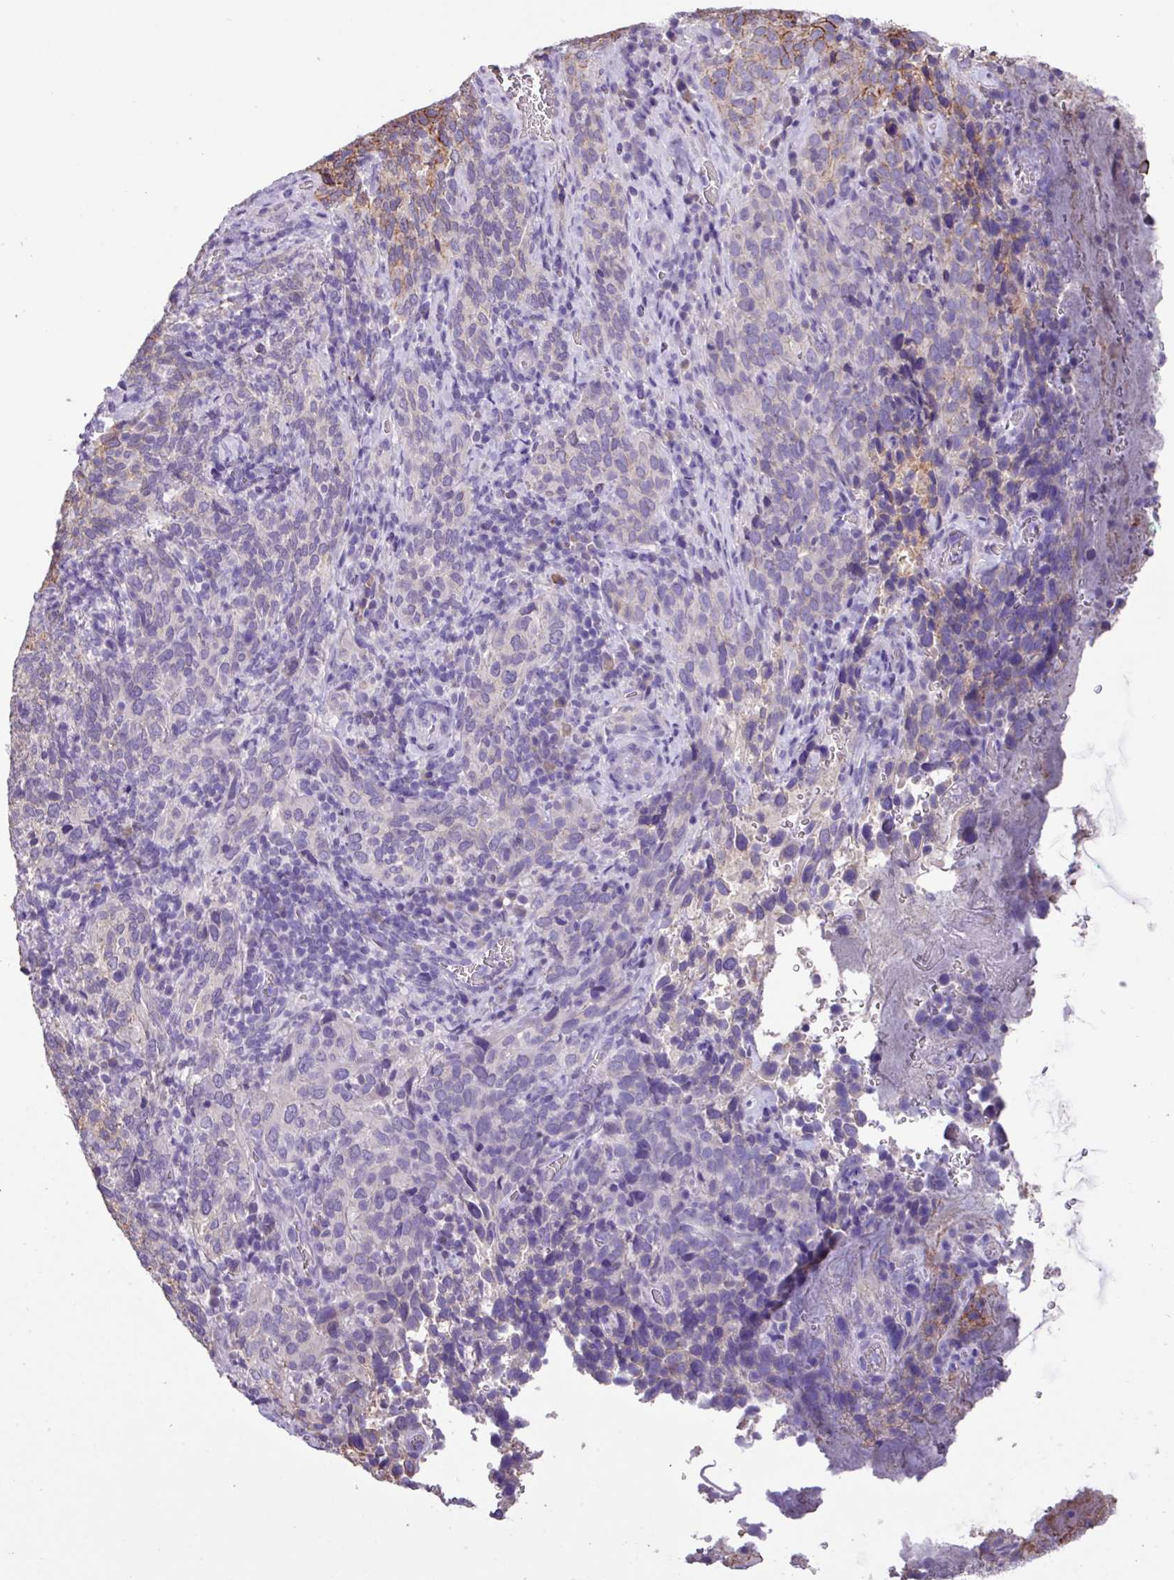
{"staining": {"intensity": "moderate", "quantity": "<25%", "location": "cytoplasmic/membranous"}, "tissue": "cervical cancer", "cell_type": "Tumor cells", "image_type": "cancer", "snomed": [{"axis": "morphology", "description": "Squamous cell carcinoma, NOS"}, {"axis": "topography", "description": "Cervix"}], "caption": "IHC of cervical cancer (squamous cell carcinoma) reveals low levels of moderate cytoplasmic/membranous positivity in approximately <25% of tumor cells. (DAB = brown stain, brightfield microscopy at high magnification).", "gene": "EPCAM", "patient": {"sex": "female", "age": 51}}